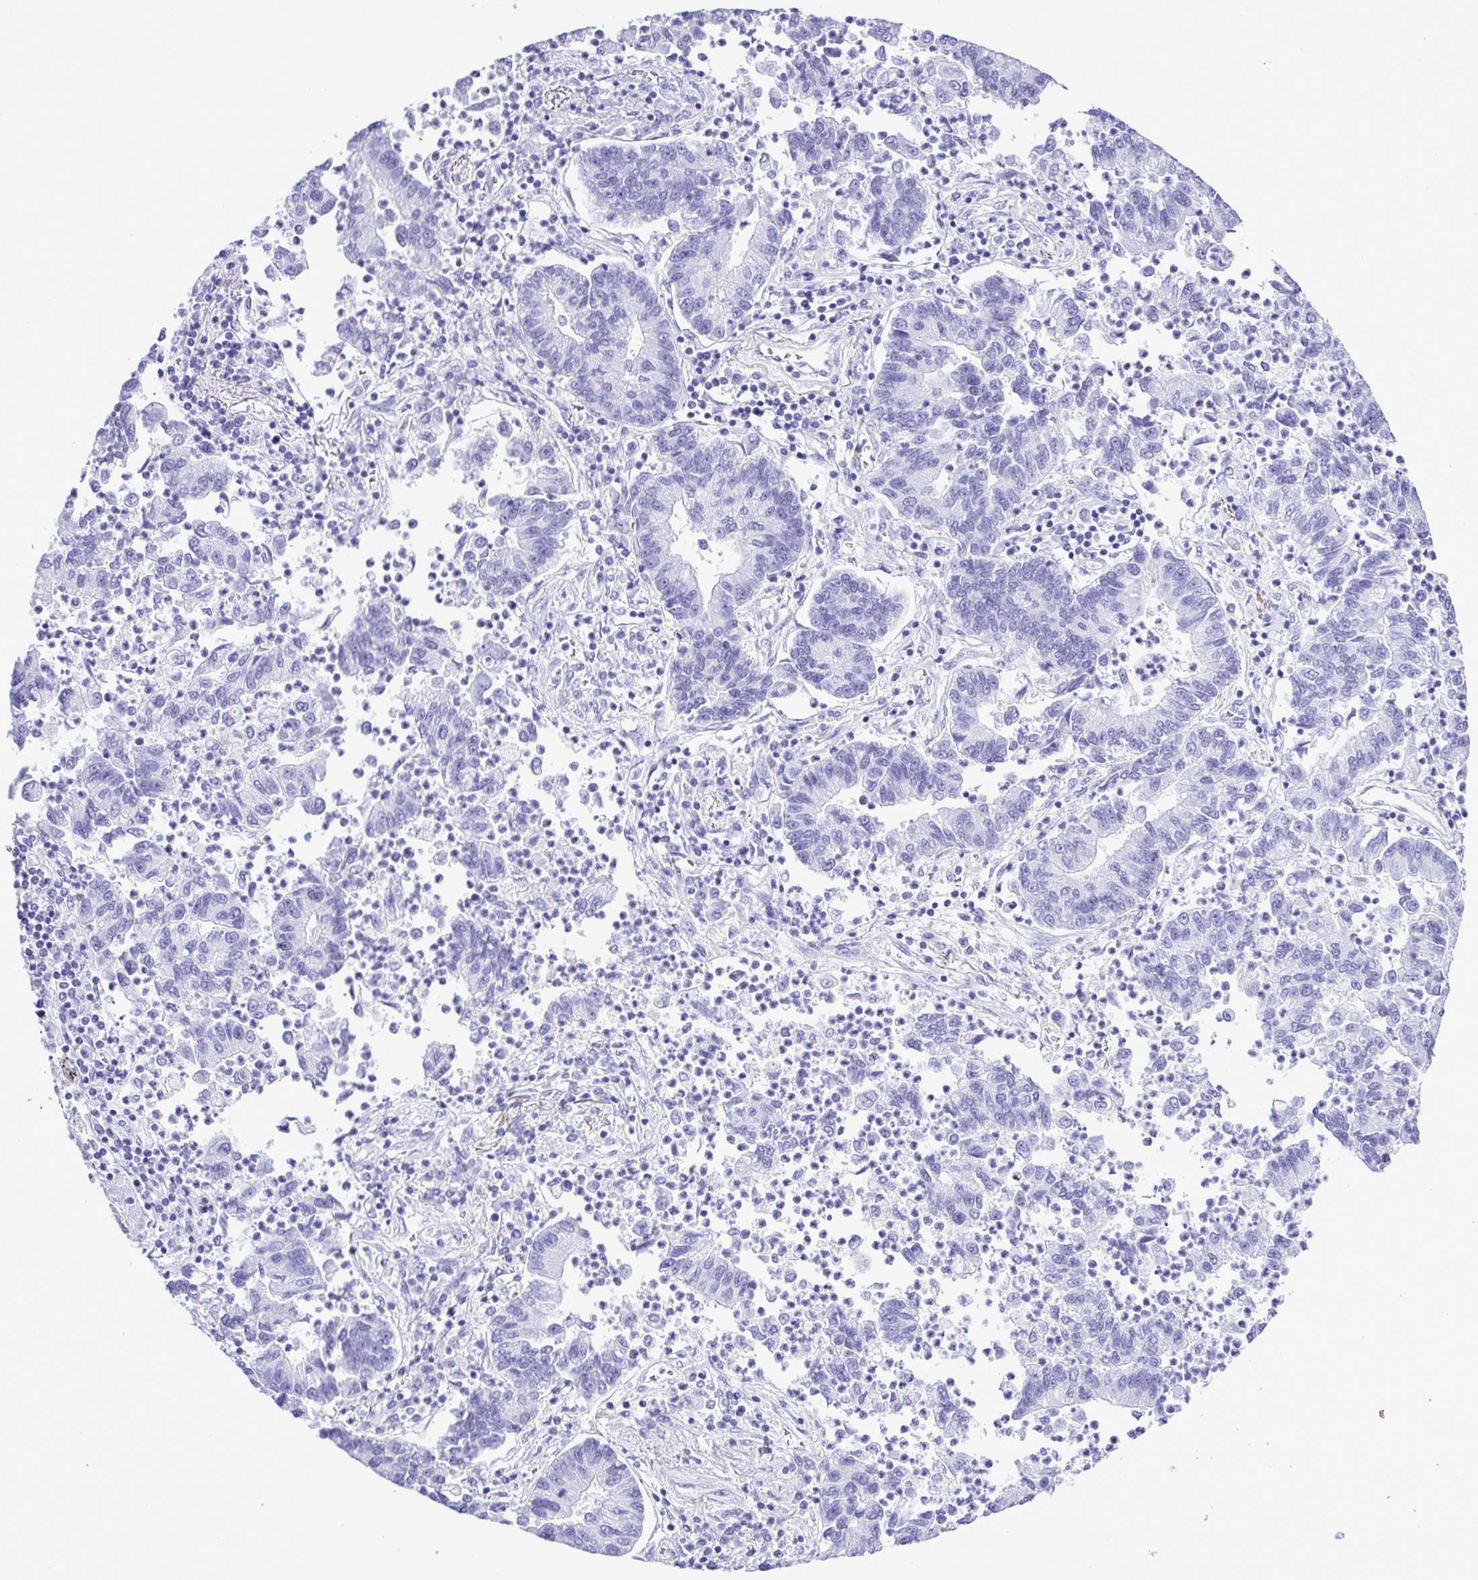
{"staining": {"intensity": "negative", "quantity": "none", "location": "none"}, "tissue": "lung cancer", "cell_type": "Tumor cells", "image_type": "cancer", "snomed": [{"axis": "morphology", "description": "Adenocarcinoma, NOS"}, {"axis": "topography", "description": "Lung"}], "caption": "High power microscopy photomicrograph of an immunohistochemistry (IHC) histopathology image of lung adenocarcinoma, revealing no significant expression in tumor cells.", "gene": "SYT1", "patient": {"sex": "female", "age": 57}}